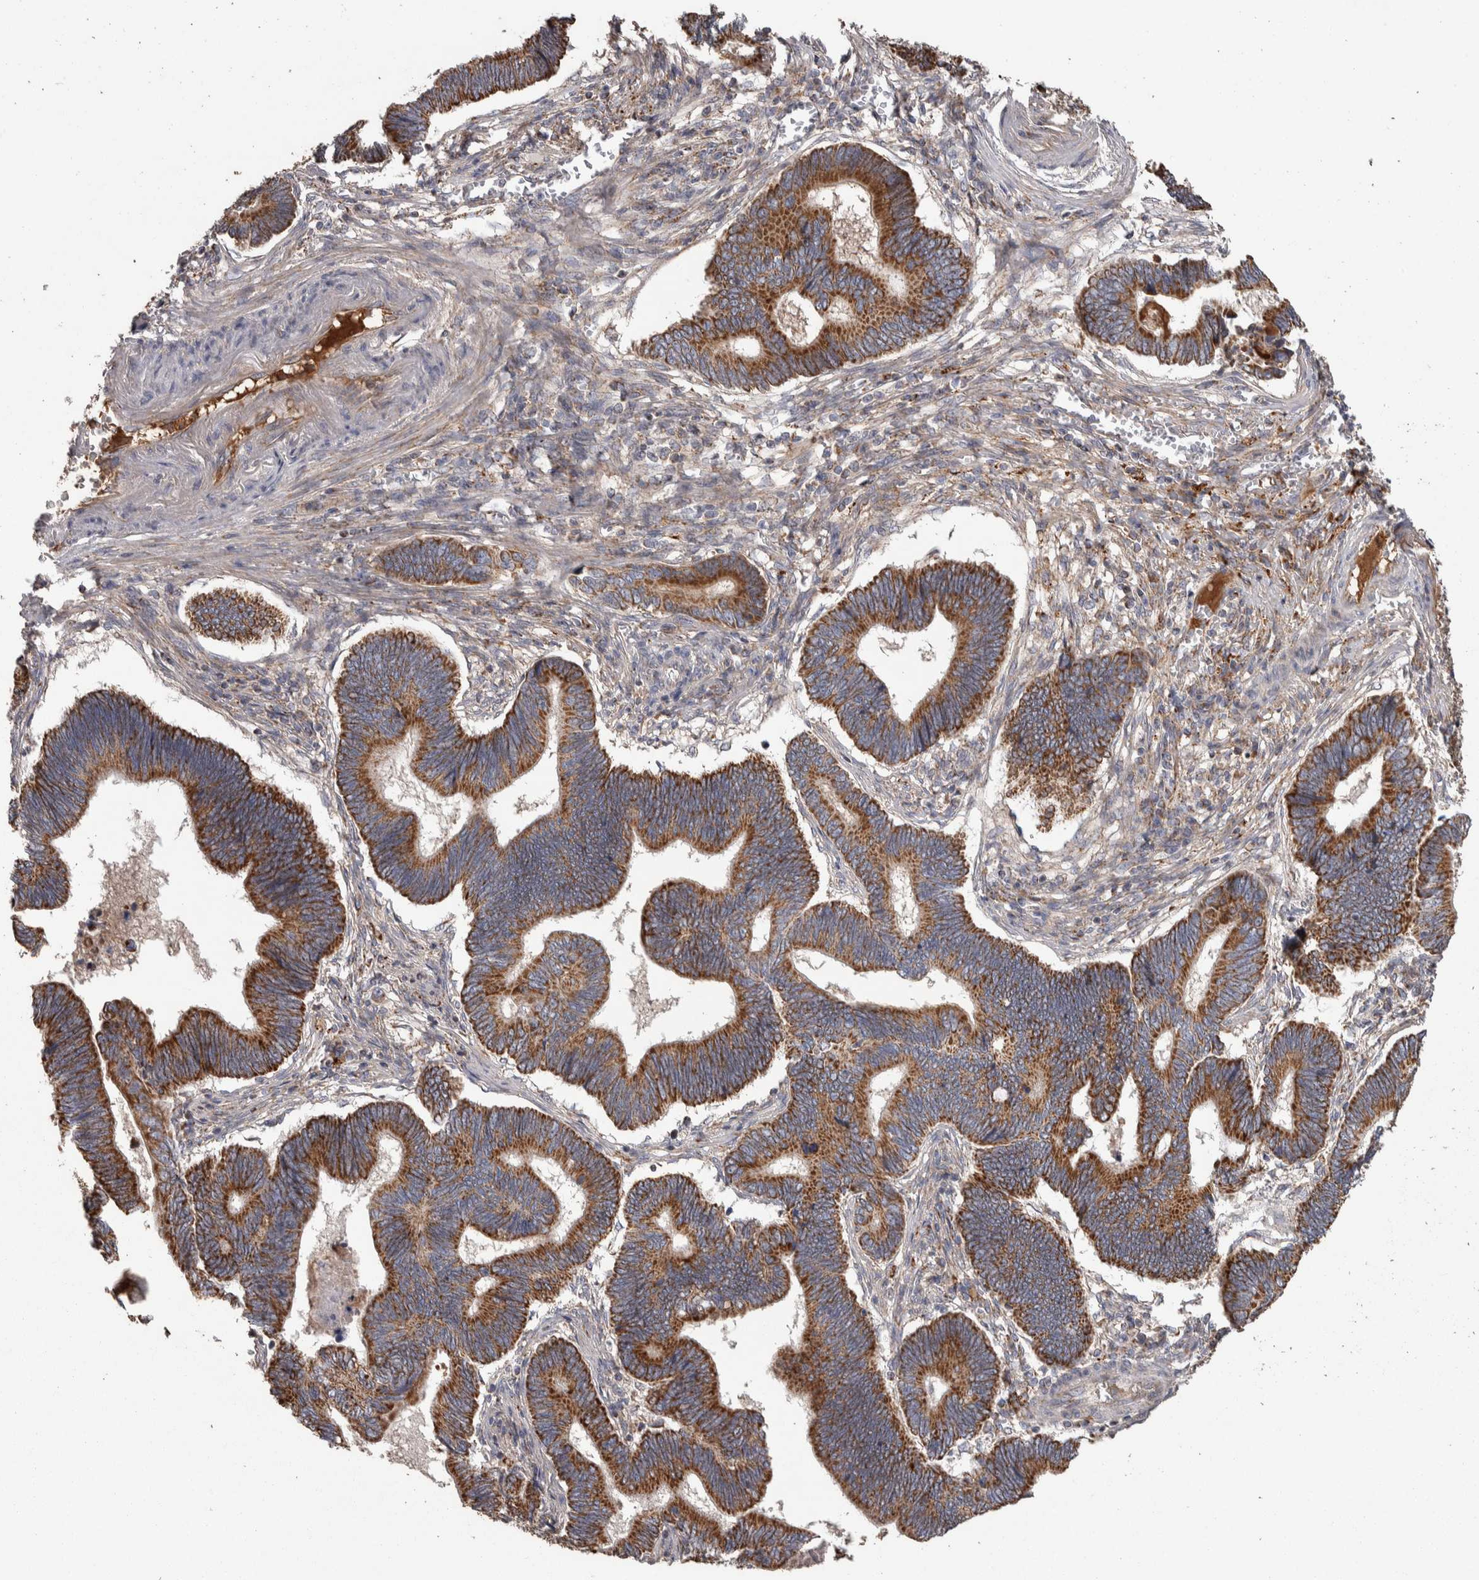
{"staining": {"intensity": "strong", "quantity": ">75%", "location": "cytoplasmic/membranous"}, "tissue": "pancreatic cancer", "cell_type": "Tumor cells", "image_type": "cancer", "snomed": [{"axis": "morphology", "description": "Adenocarcinoma, NOS"}, {"axis": "topography", "description": "Pancreas"}], "caption": "This micrograph shows immunohistochemistry (IHC) staining of human pancreatic adenocarcinoma, with high strong cytoplasmic/membranous staining in approximately >75% of tumor cells.", "gene": "SCO1", "patient": {"sex": "female", "age": 70}}